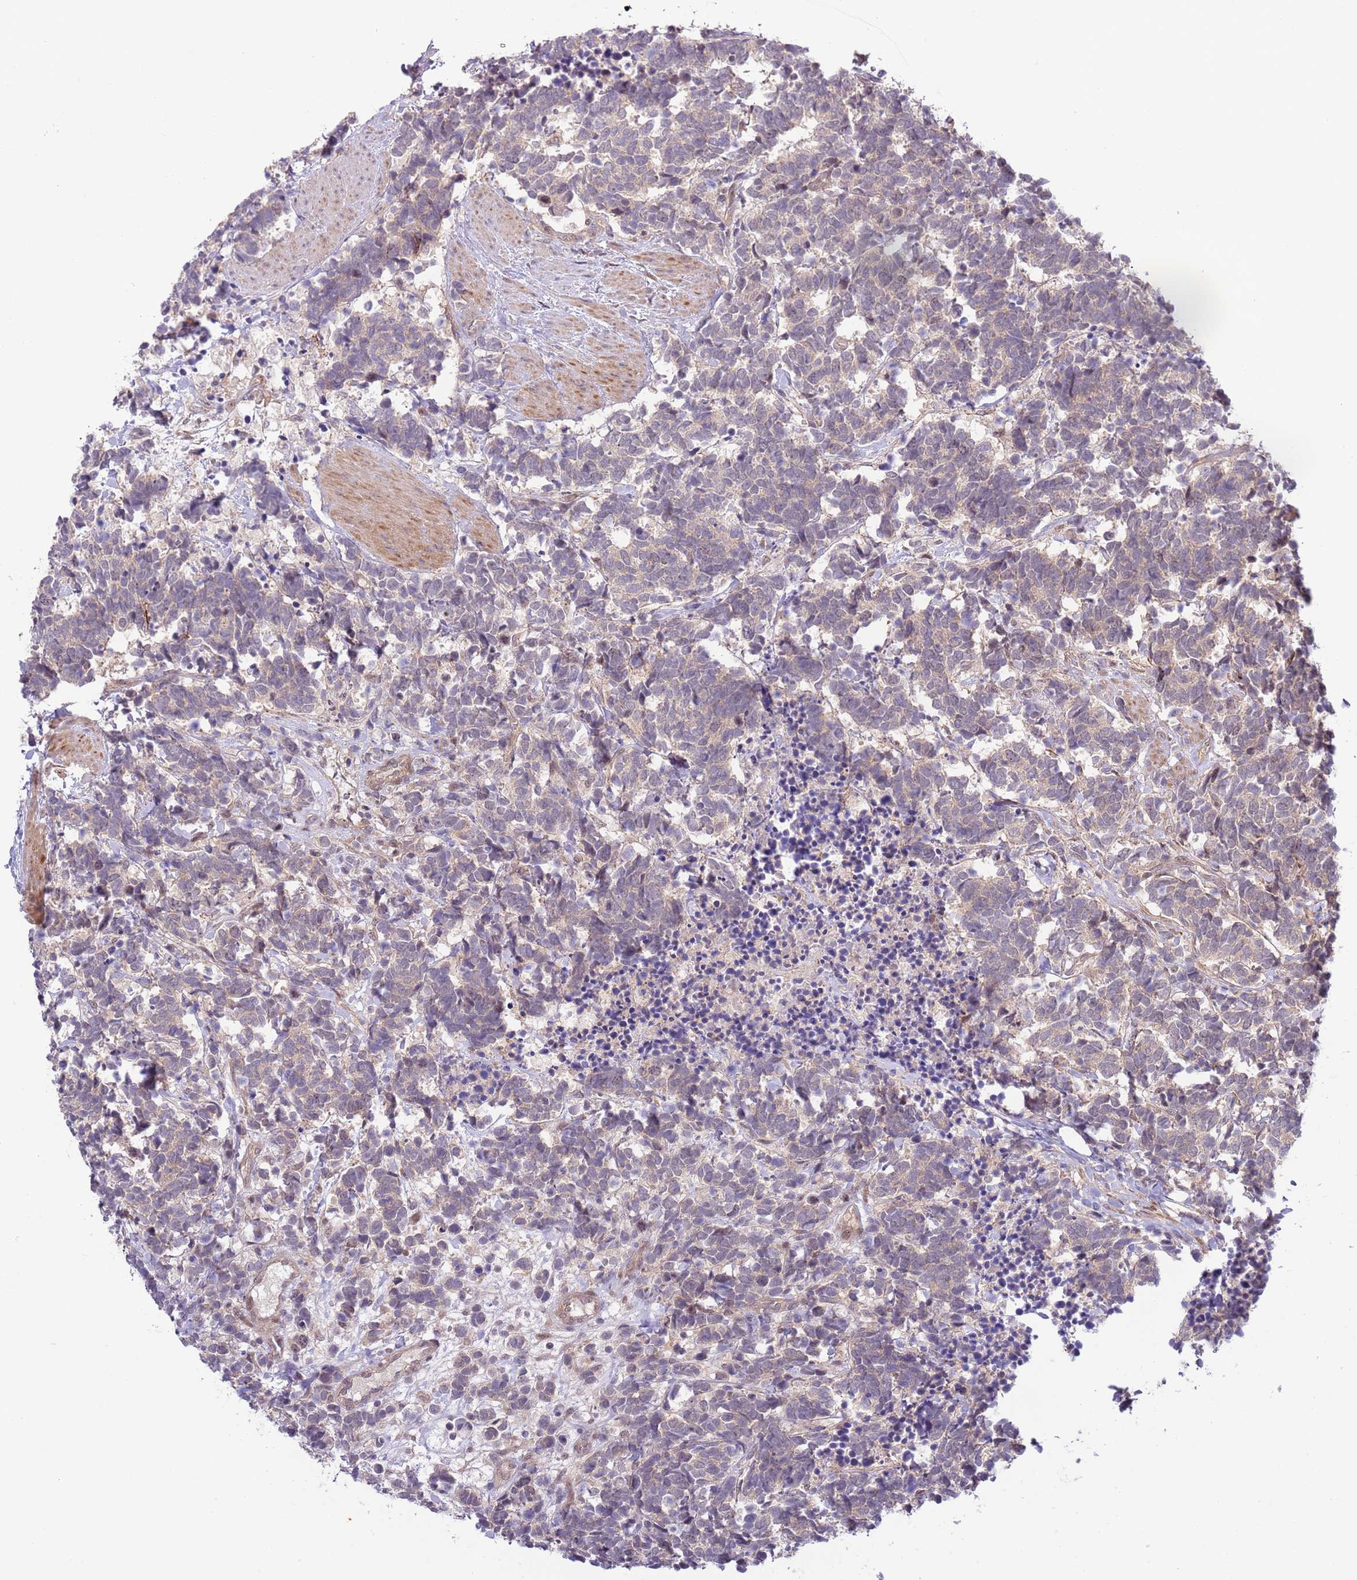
{"staining": {"intensity": "weak", "quantity": "25%-75%", "location": "cytoplasmic/membranous"}, "tissue": "carcinoid", "cell_type": "Tumor cells", "image_type": "cancer", "snomed": [{"axis": "morphology", "description": "Carcinoma, NOS"}, {"axis": "morphology", "description": "Carcinoid, malignant, NOS"}, {"axis": "topography", "description": "Prostate"}], "caption": "Immunohistochemistry of human carcinoma displays low levels of weak cytoplasmic/membranous positivity in approximately 25%-75% of tumor cells. Ihc stains the protein in brown and the nuclei are stained blue.", "gene": "PRR16", "patient": {"sex": "male", "age": 57}}